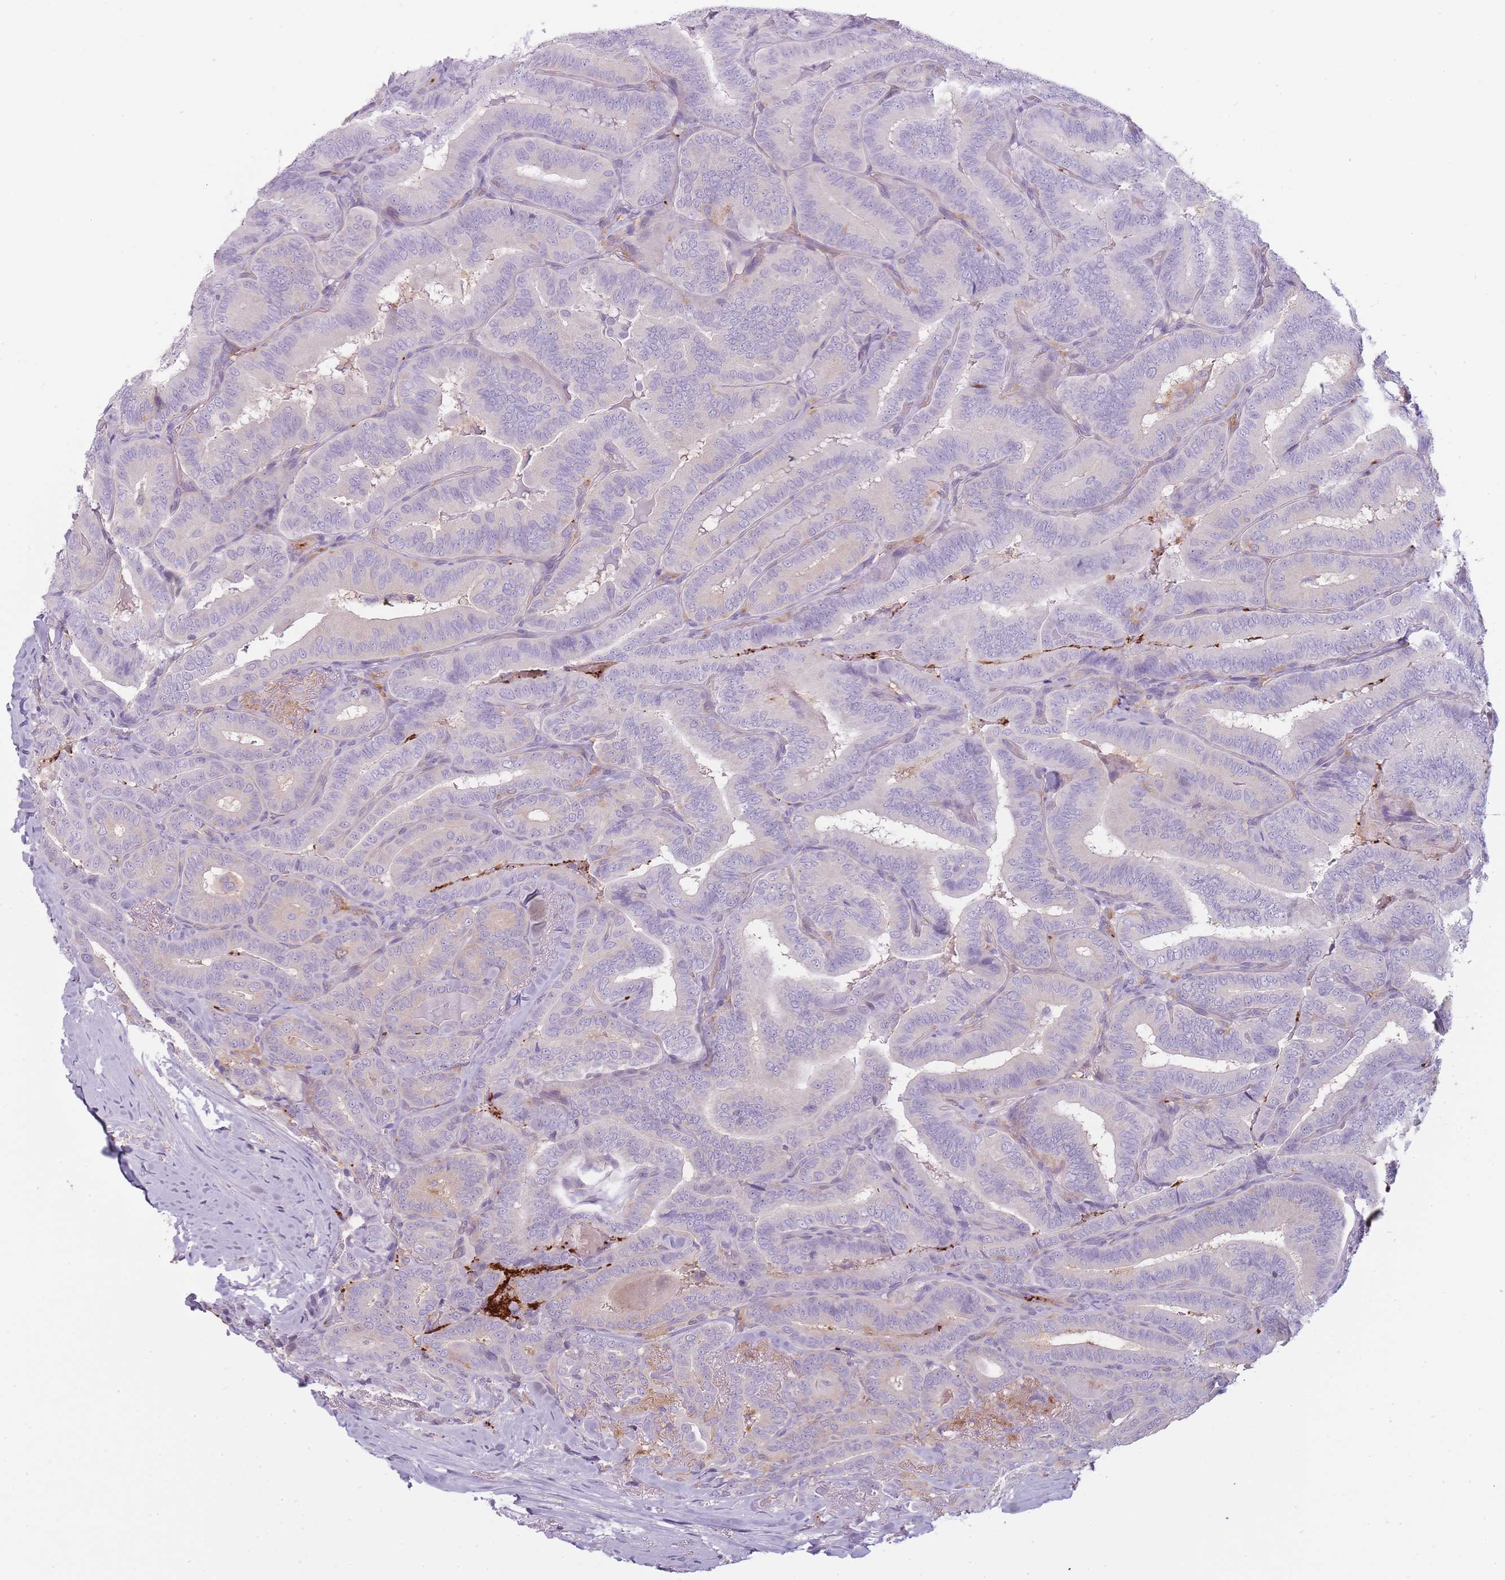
{"staining": {"intensity": "negative", "quantity": "none", "location": "none"}, "tissue": "thyroid cancer", "cell_type": "Tumor cells", "image_type": "cancer", "snomed": [{"axis": "morphology", "description": "Papillary adenocarcinoma, NOS"}, {"axis": "topography", "description": "Thyroid gland"}], "caption": "Tumor cells are negative for protein expression in human papillary adenocarcinoma (thyroid).", "gene": "NDST2", "patient": {"sex": "male", "age": 61}}